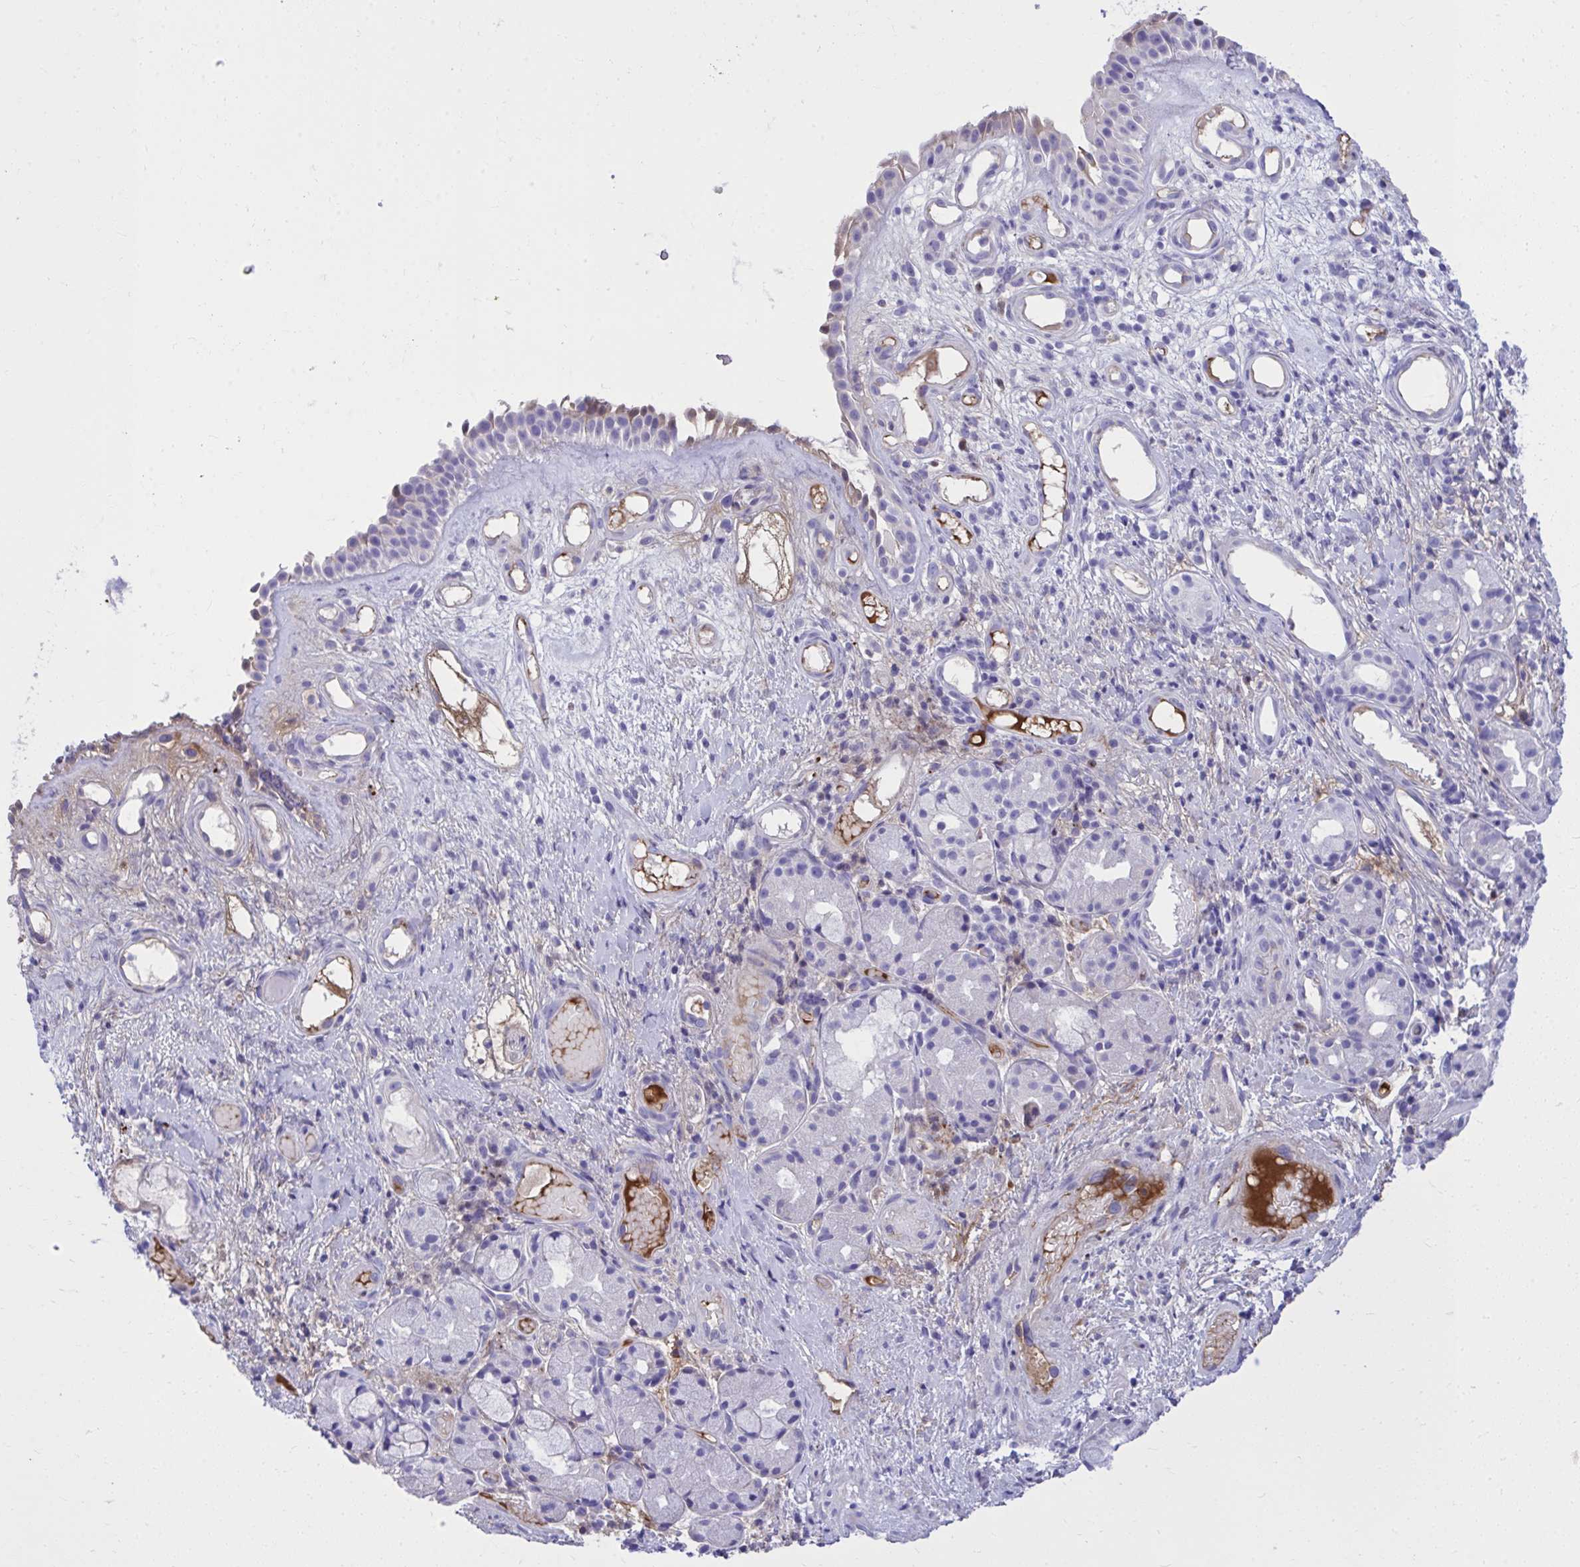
{"staining": {"intensity": "negative", "quantity": "none", "location": "none"}, "tissue": "nasopharynx", "cell_type": "Respiratory epithelial cells", "image_type": "normal", "snomed": [{"axis": "morphology", "description": "Normal tissue, NOS"}, {"axis": "morphology", "description": "Inflammation, NOS"}, {"axis": "topography", "description": "Nasopharynx"}], "caption": "Respiratory epithelial cells are negative for brown protein staining in normal nasopharynx. The staining is performed using DAB (3,3'-diaminobenzidine) brown chromogen with nuclei counter-stained in using hematoxylin.", "gene": "HRG", "patient": {"sex": "male", "age": 54}}